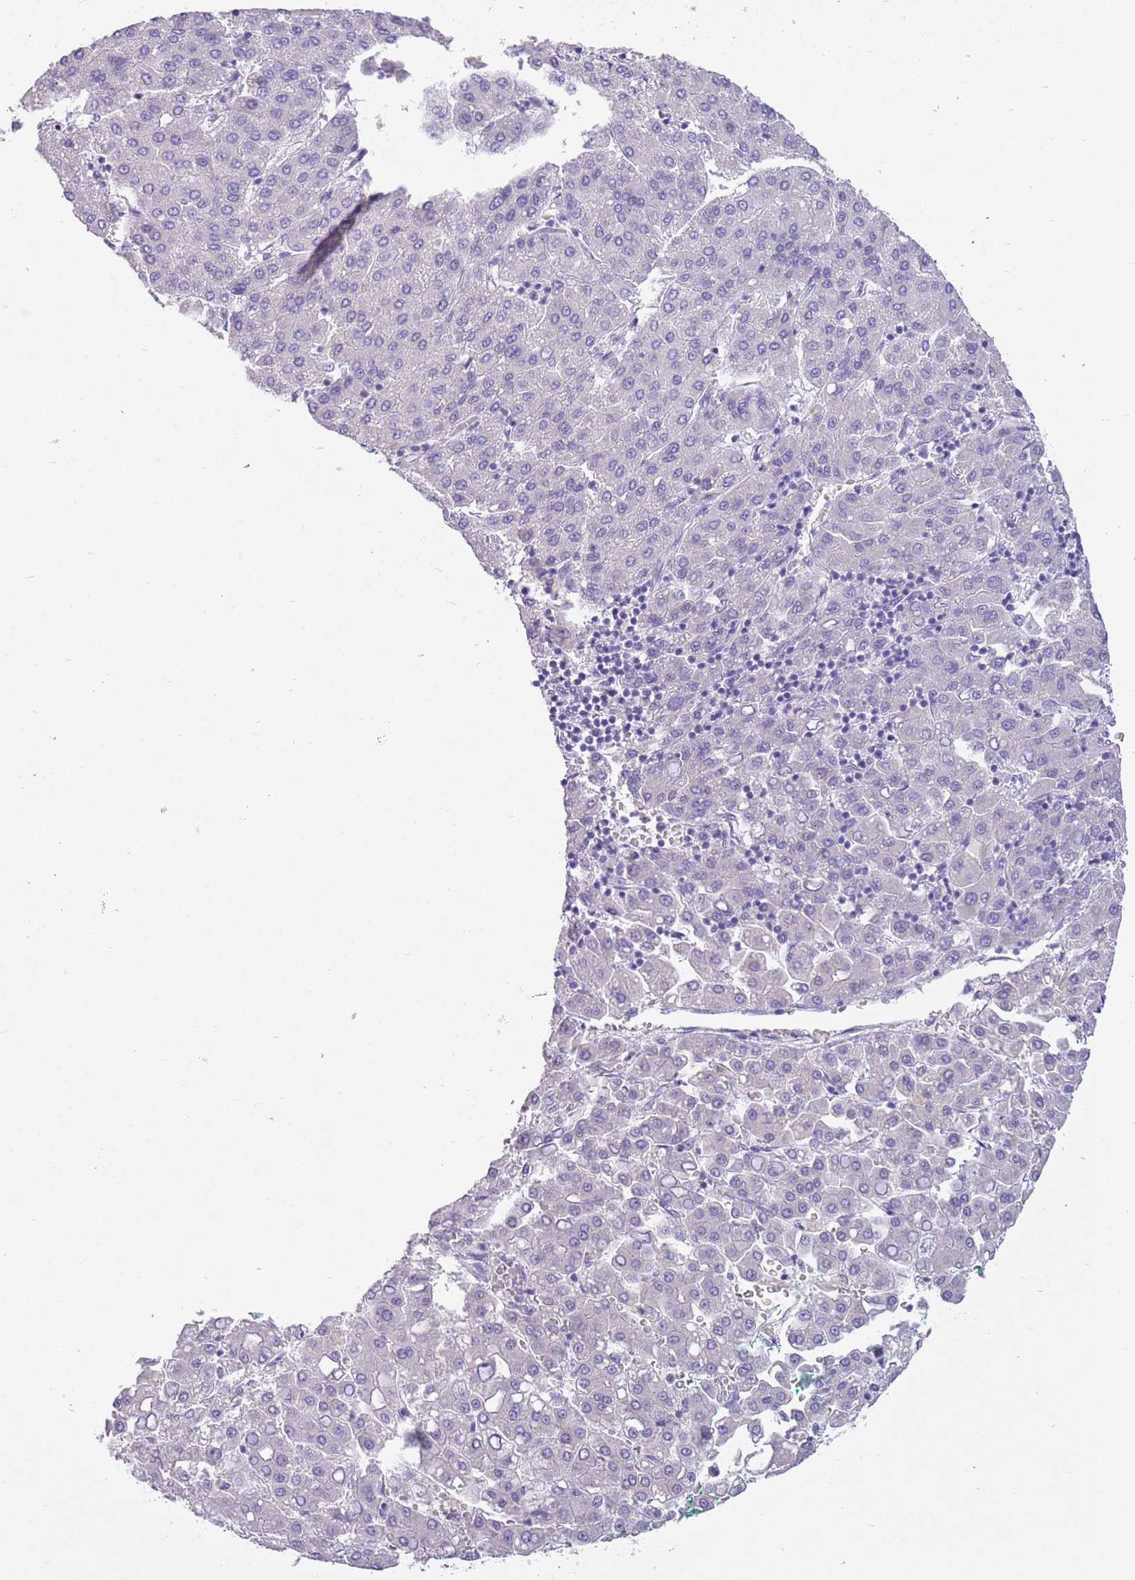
{"staining": {"intensity": "negative", "quantity": "none", "location": "none"}, "tissue": "liver cancer", "cell_type": "Tumor cells", "image_type": "cancer", "snomed": [{"axis": "morphology", "description": "Carcinoma, Hepatocellular, NOS"}, {"axis": "topography", "description": "Liver"}], "caption": "Human hepatocellular carcinoma (liver) stained for a protein using IHC displays no positivity in tumor cells.", "gene": "SFTPA1", "patient": {"sex": "male", "age": 65}}